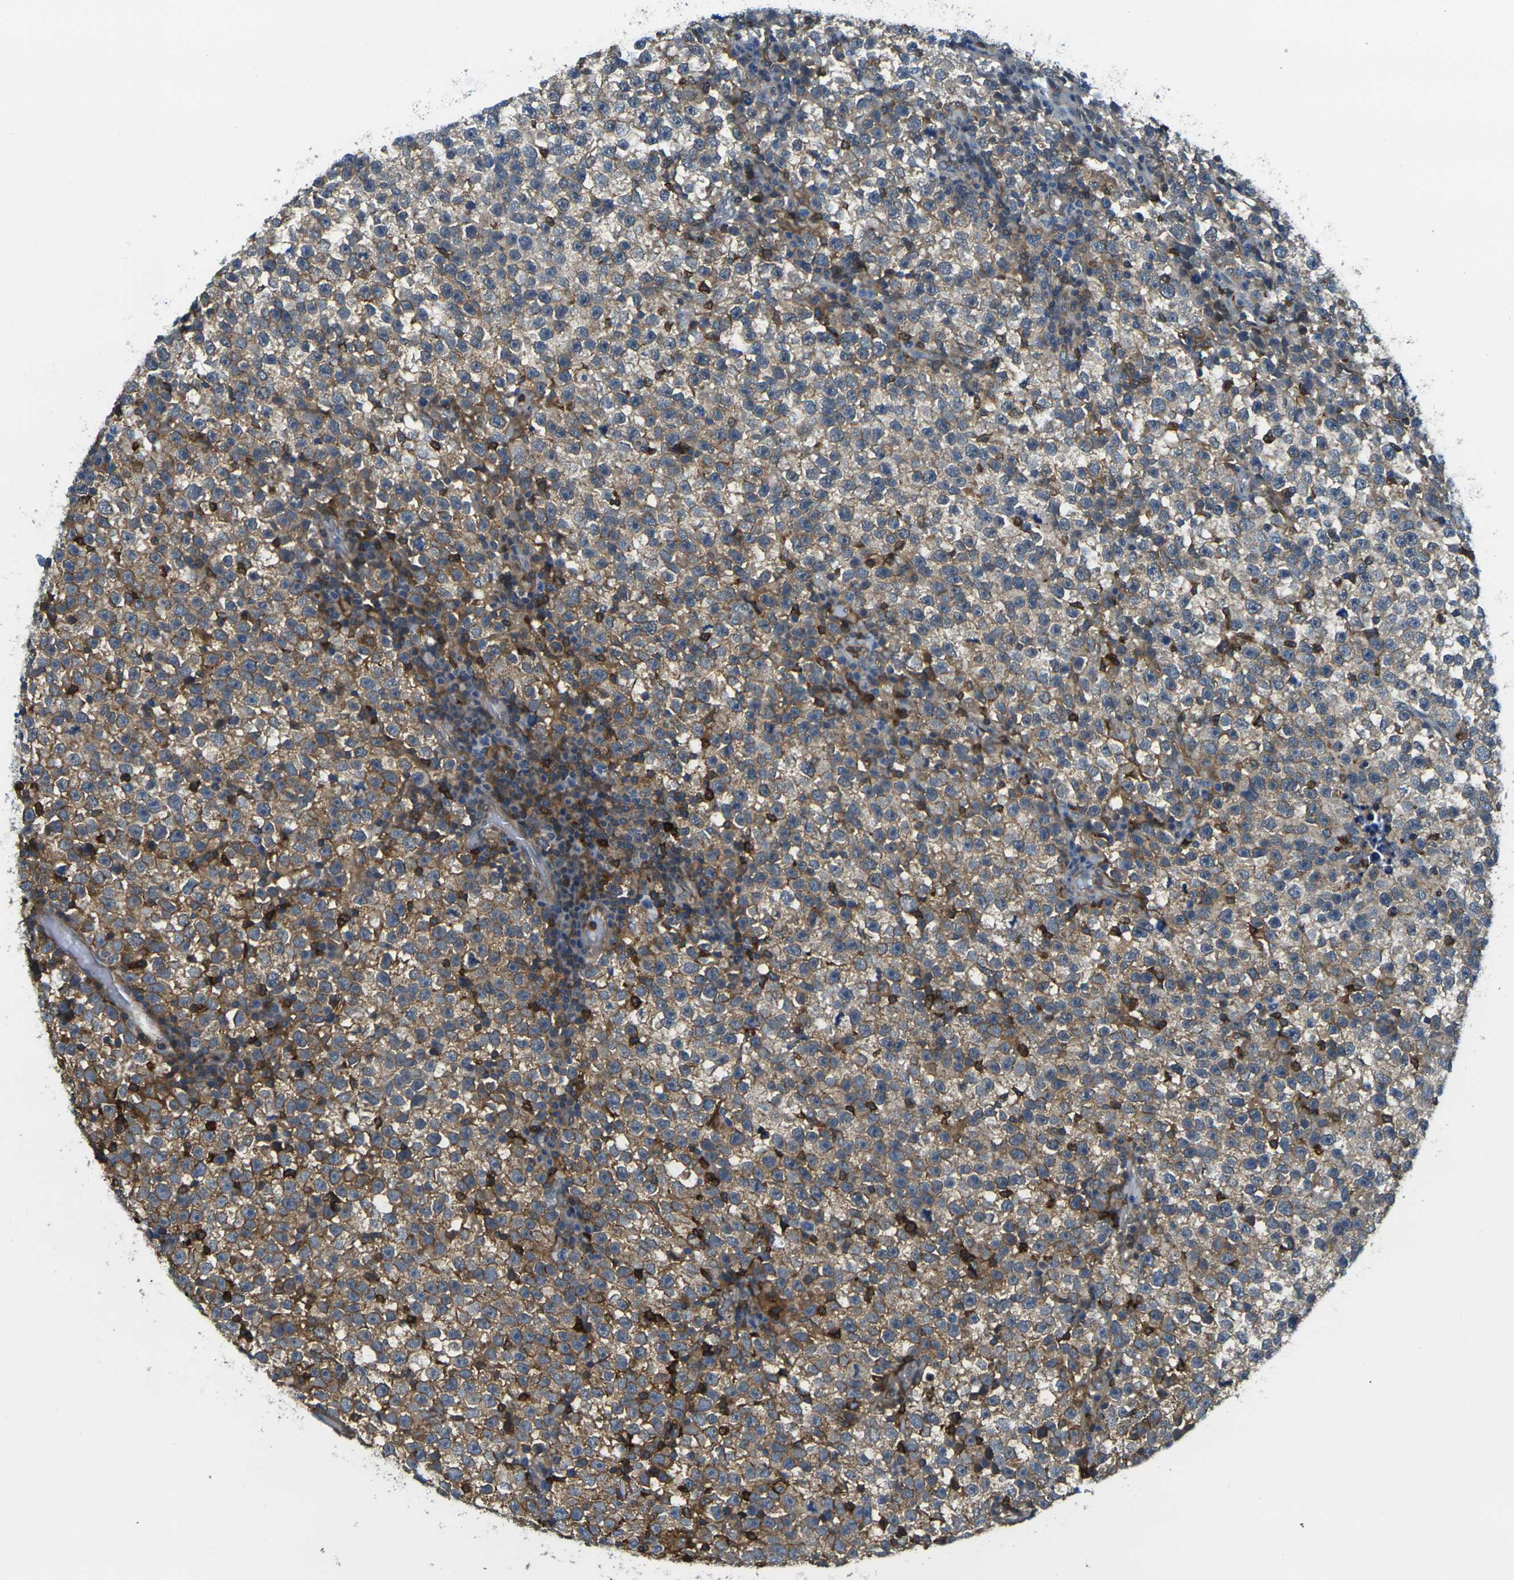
{"staining": {"intensity": "moderate", "quantity": "25%-75%", "location": "cytoplasmic/membranous"}, "tissue": "testis cancer", "cell_type": "Tumor cells", "image_type": "cancer", "snomed": [{"axis": "morphology", "description": "Seminoma, NOS"}, {"axis": "topography", "description": "Testis"}], "caption": "Protein expression analysis of human testis seminoma reveals moderate cytoplasmic/membranous expression in approximately 25%-75% of tumor cells.", "gene": "LASP1", "patient": {"sex": "male", "age": 43}}